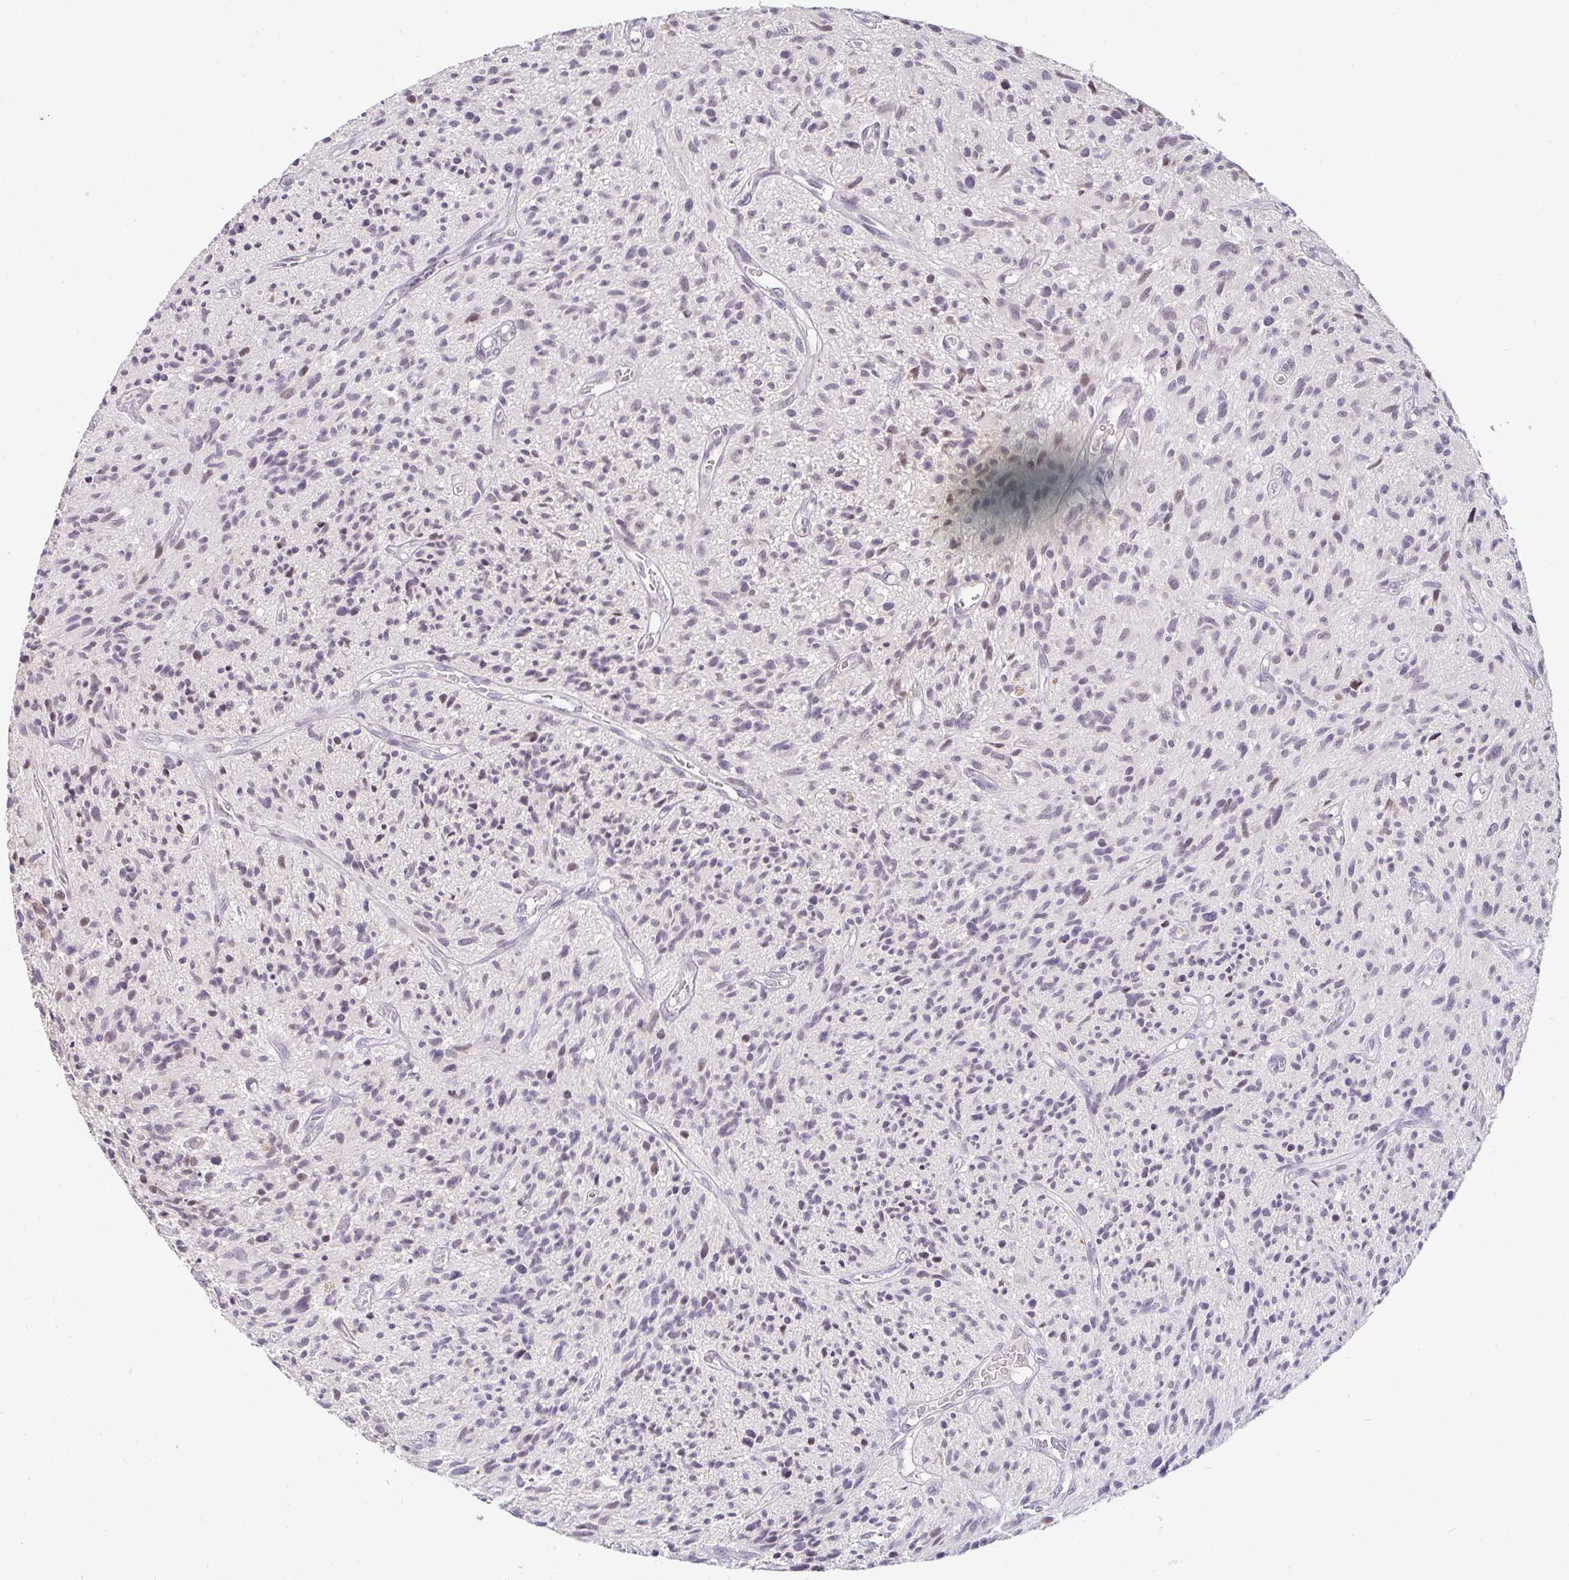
{"staining": {"intensity": "negative", "quantity": "none", "location": "none"}, "tissue": "glioma", "cell_type": "Tumor cells", "image_type": "cancer", "snomed": [{"axis": "morphology", "description": "Glioma, malignant, High grade"}, {"axis": "topography", "description": "Brain"}], "caption": "Image shows no protein staining in tumor cells of malignant high-grade glioma tissue.", "gene": "DDN", "patient": {"sex": "male", "age": 75}}